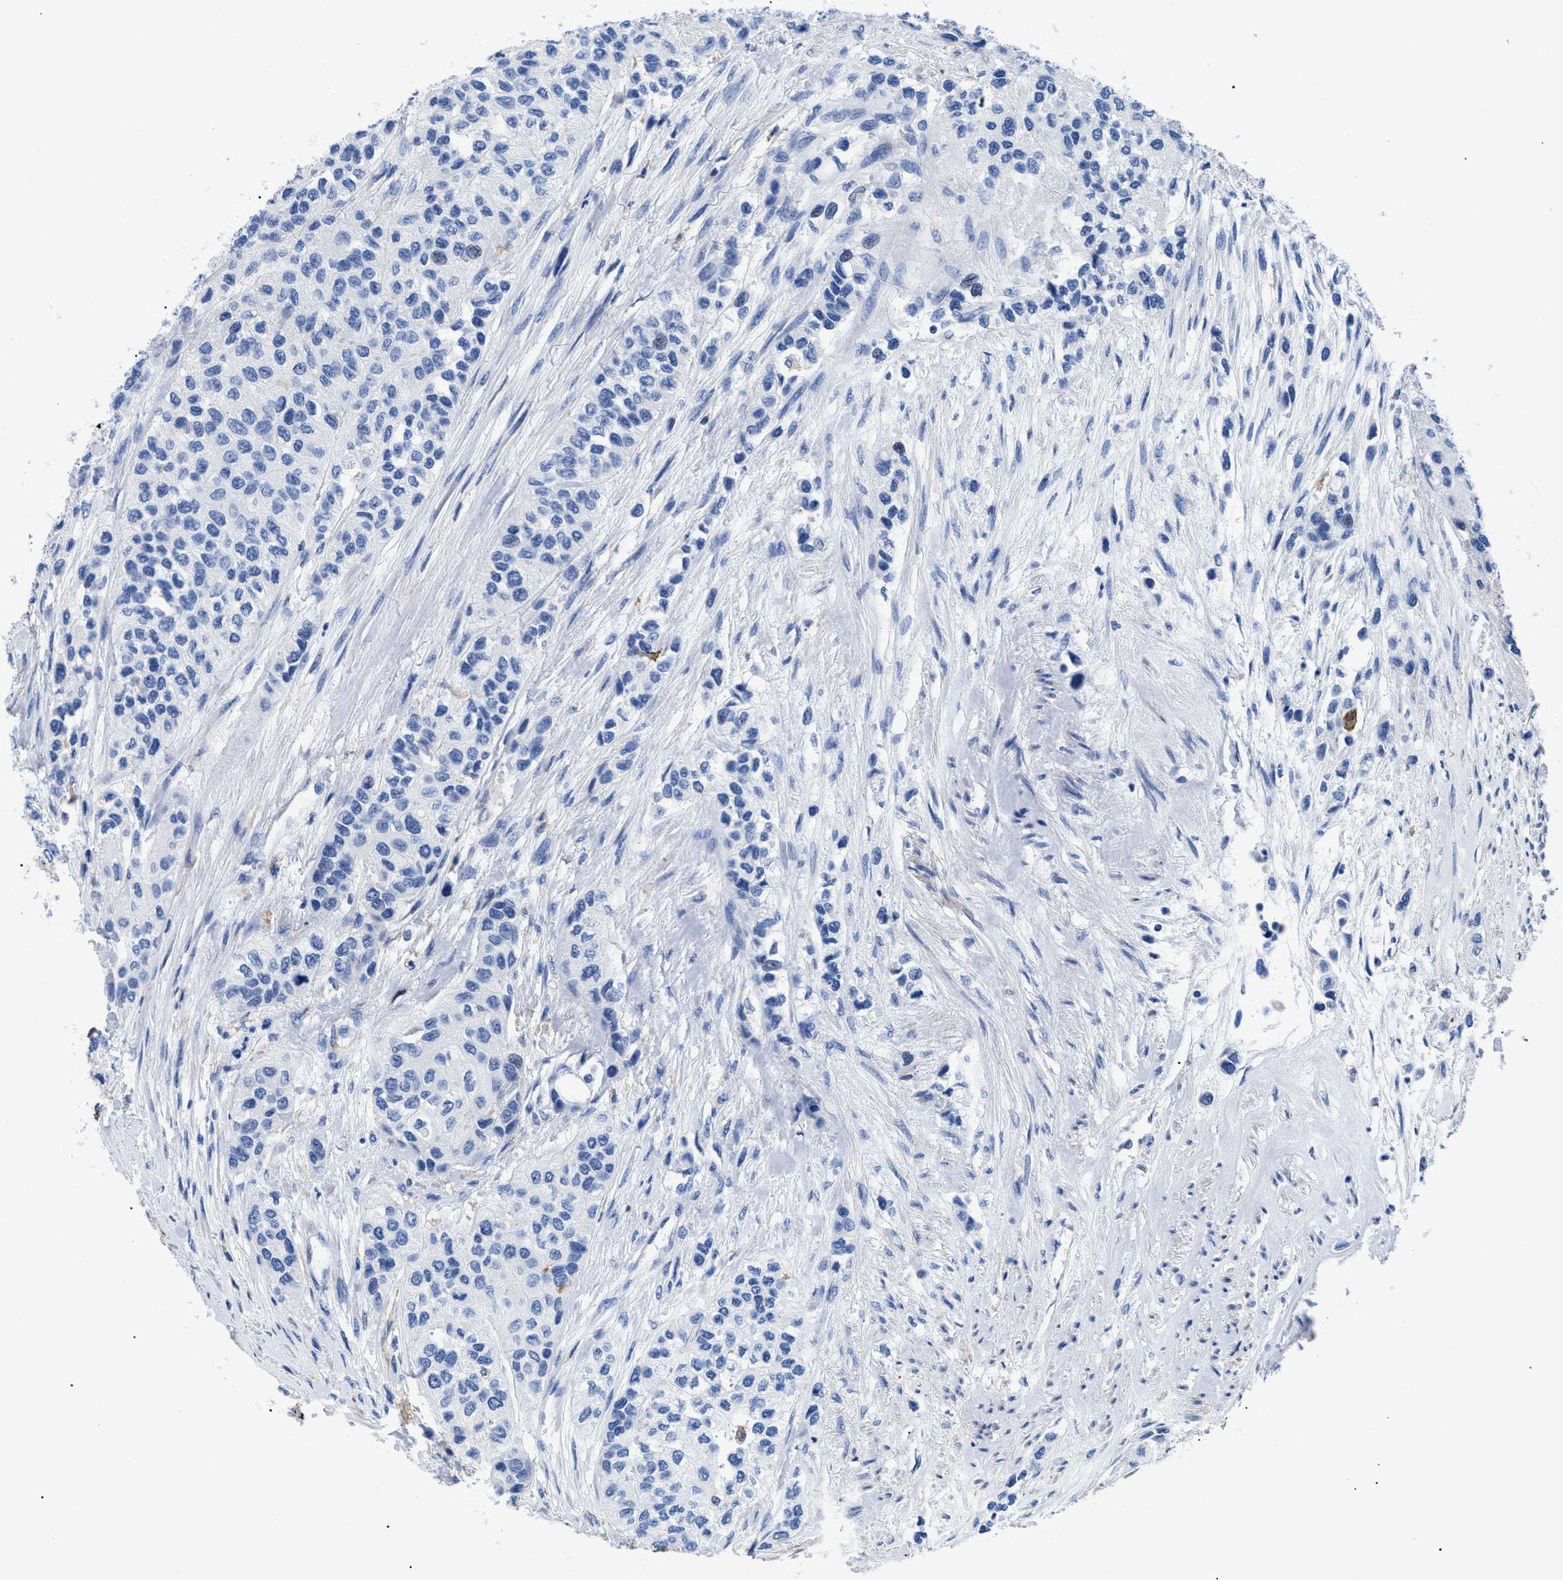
{"staining": {"intensity": "negative", "quantity": "none", "location": "none"}, "tissue": "urothelial cancer", "cell_type": "Tumor cells", "image_type": "cancer", "snomed": [{"axis": "morphology", "description": "Urothelial carcinoma, High grade"}, {"axis": "topography", "description": "Urinary bladder"}], "caption": "The micrograph reveals no staining of tumor cells in urothelial carcinoma (high-grade).", "gene": "HLA-DPA1", "patient": {"sex": "female", "age": 56}}